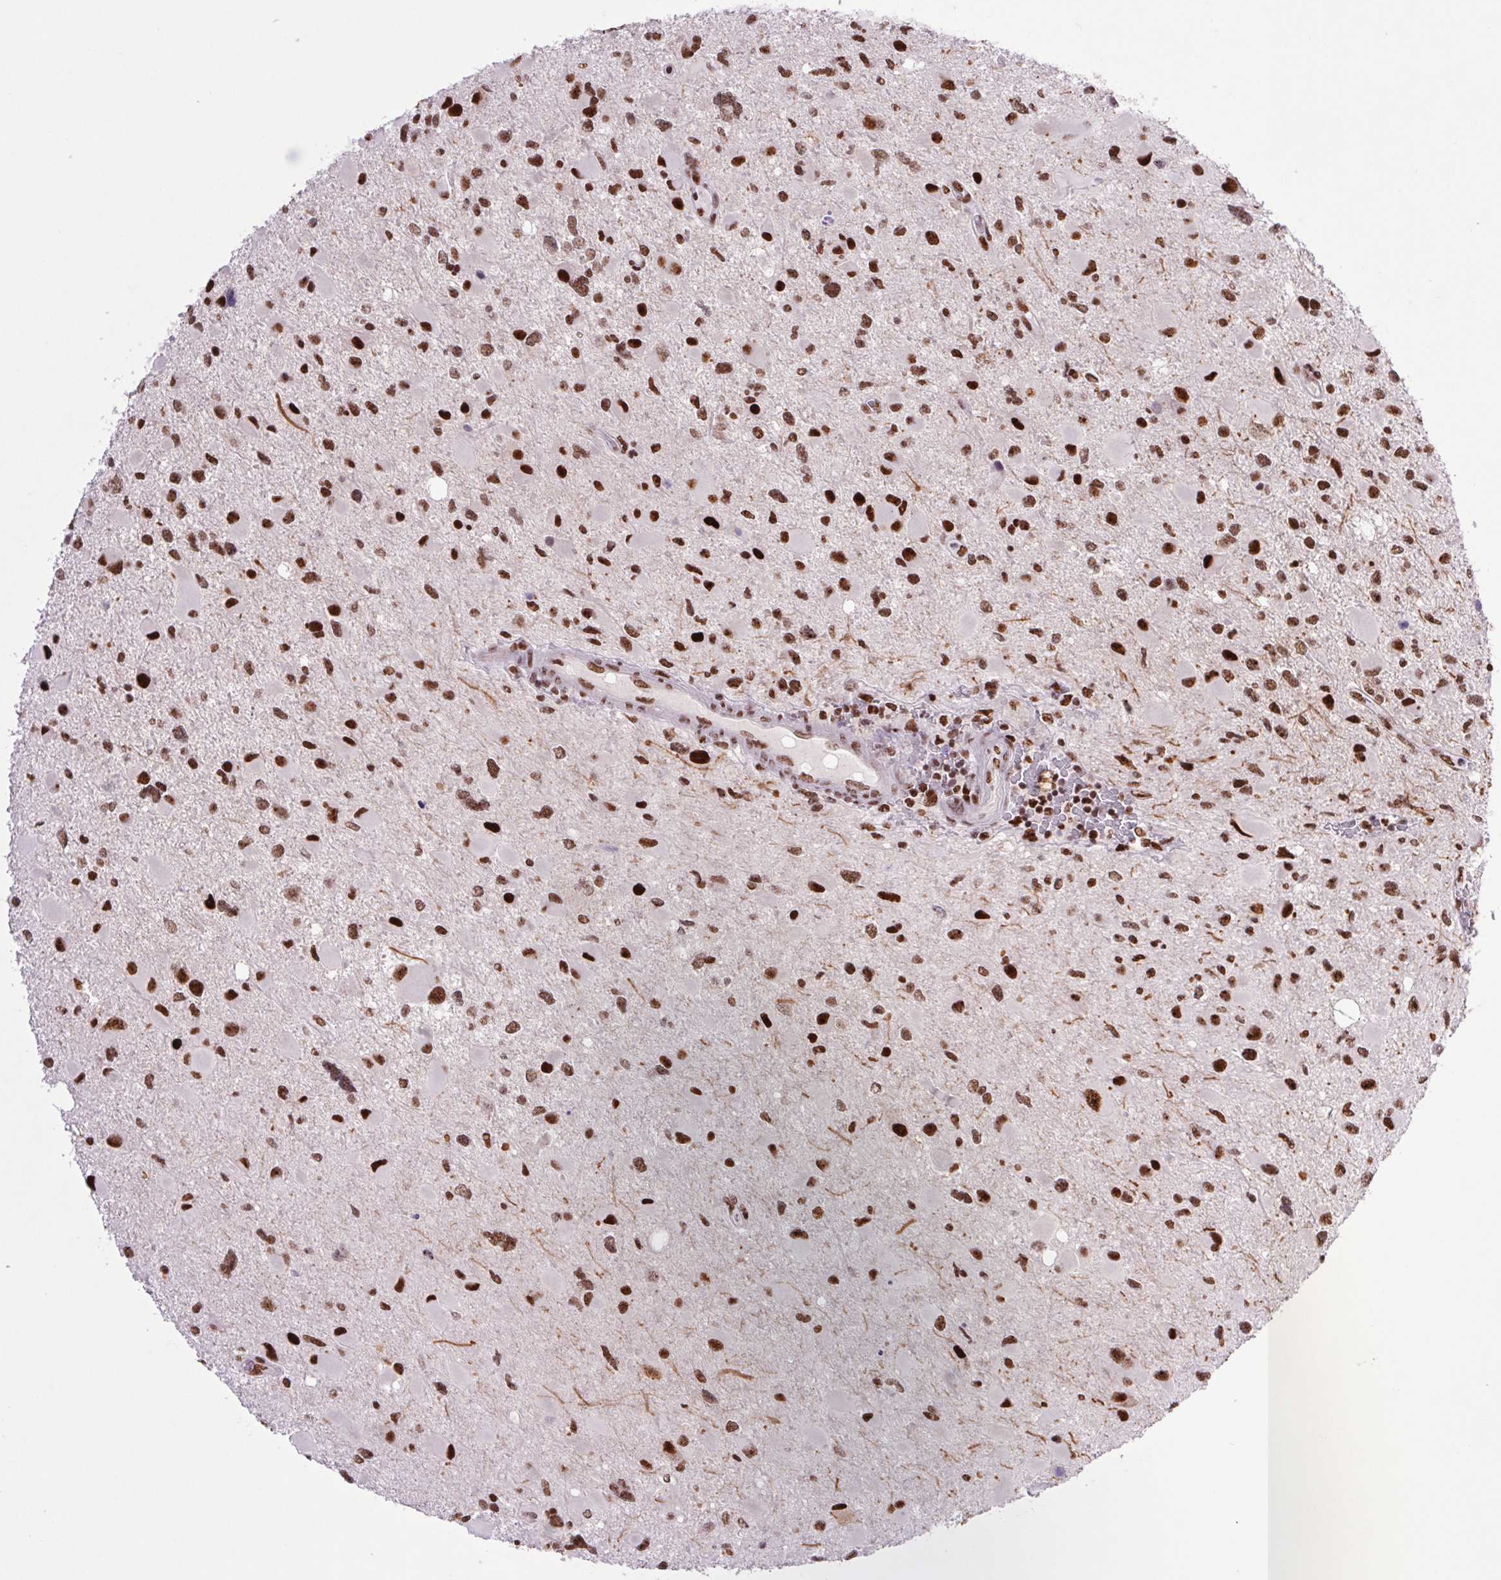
{"staining": {"intensity": "strong", "quantity": ">75%", "location": "nuclear"}, "tissue": "glioma", "cell_type": "Tumor cells", "image_type": "cancer", "snomed": [{"axis": "morphology", "description": "Glioma, malignant, Low grade"}, {"axis": "topography", "description": "Brain"}], "caption": "Approximately >75% of tumor cells in low-grade glioma (malignant) exhibit strong nuclear protein positivity as visualized by brown immunohistochemical staining.", "gene": "LDLRAD4", "patient": {"sex": "female", "age": 32}}